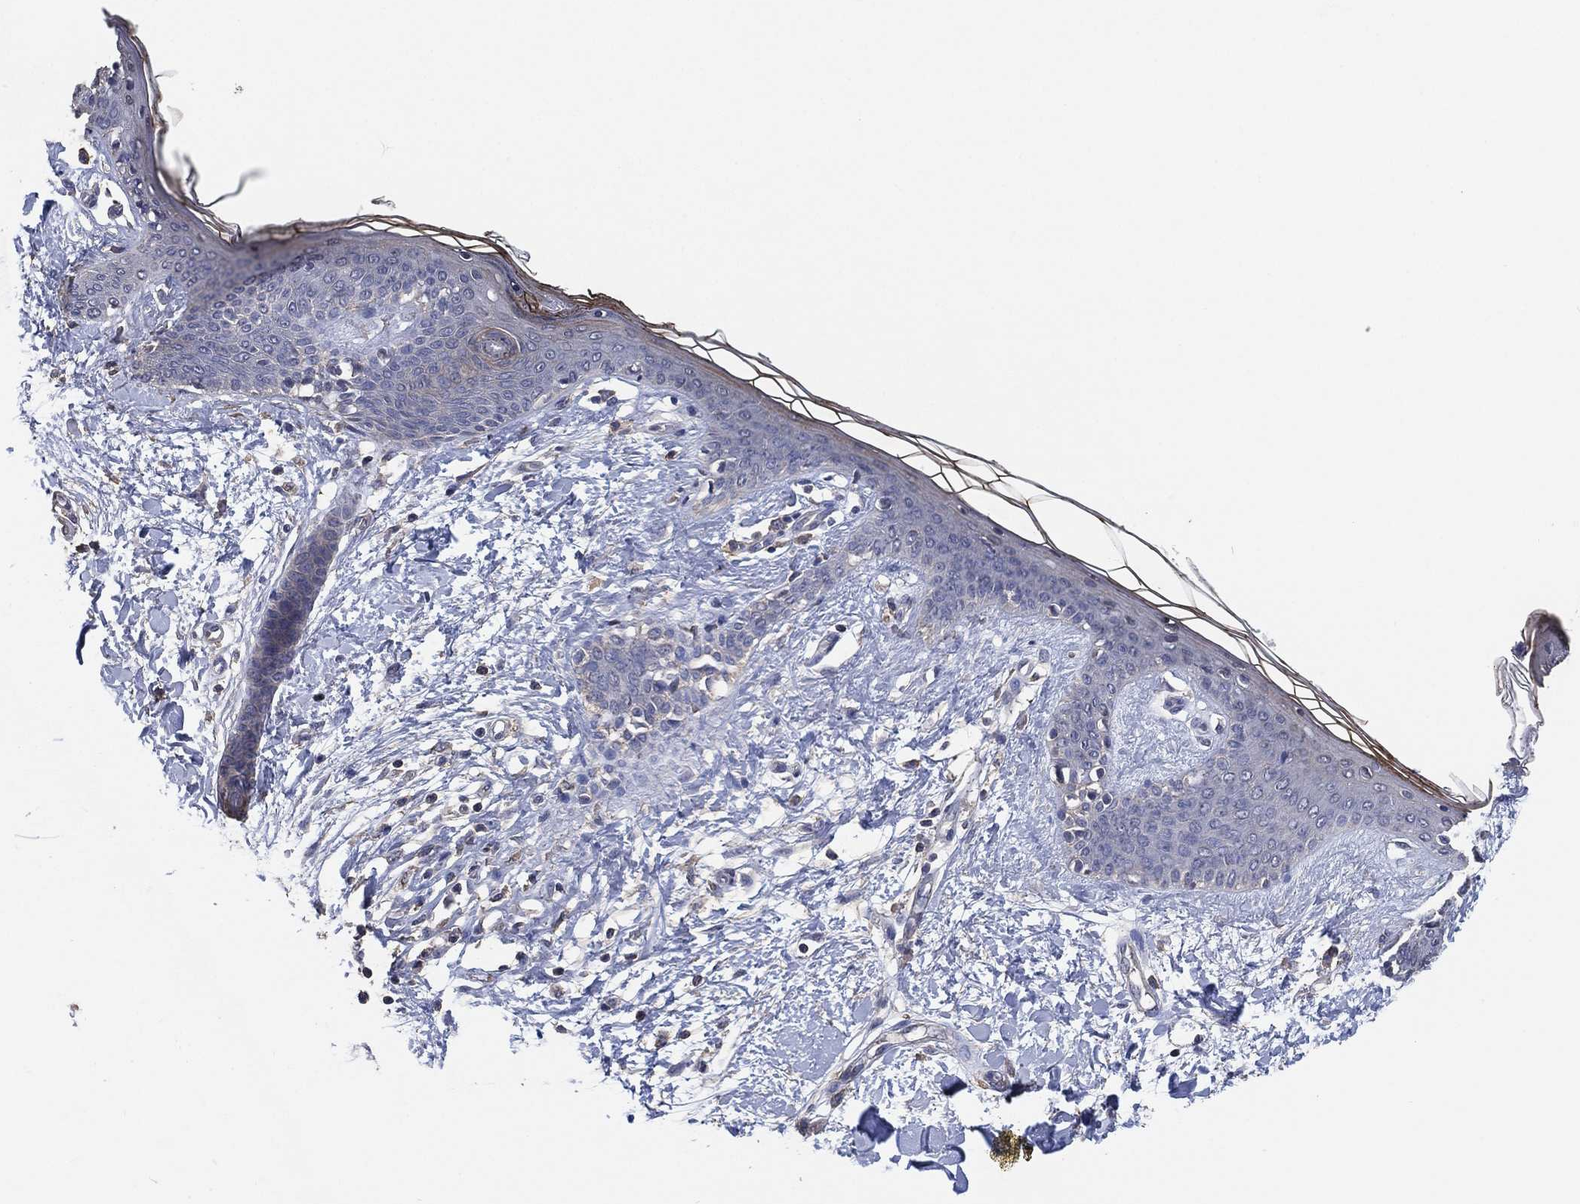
{"staining": {"intensity": "negative", "quantity": "none", "location": "none"}, "tissue": "skin", "cell_type": "Fibroblasts", "image_type": "normal", "snomed": [{"axis": "morphology", "description": "Normal tissue, NOS"}, {"axis": "topography", "description": "Skin"}], "caption": "Immunohistochemical staining of benign human skin exhibits no significant staining in fibroblasts. The staining was performed using DAB (3,3'-diaminobenzidine) to visualize the protein expression in brown, while the nuclei were stained in blue with hematoxylin (Magnification: 20x).", "gene": "KLK5", "patient": {"sex": "female", "age": 34}}